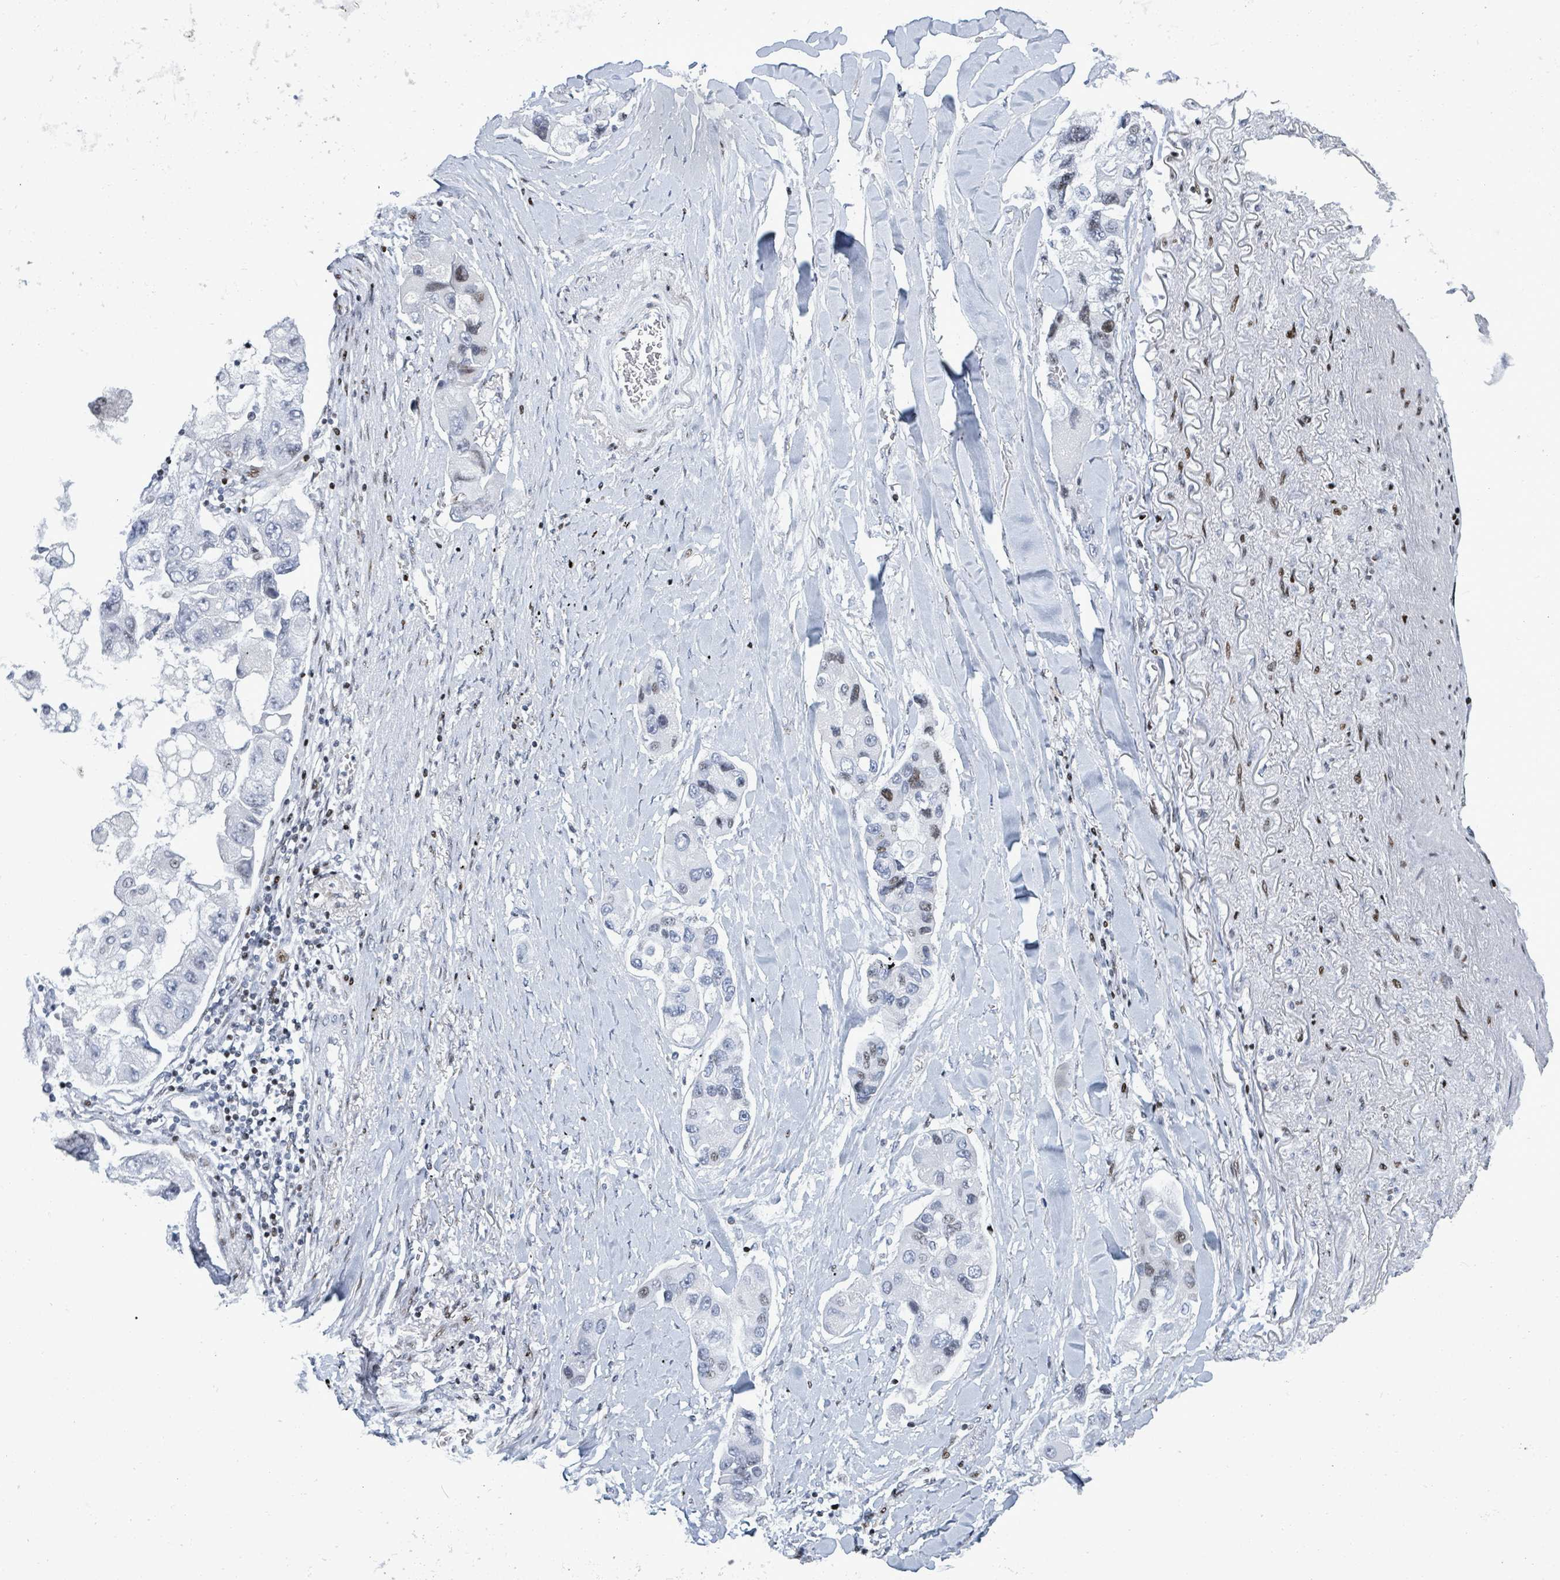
{"staining": {"intensity": "weak", "quantity": "<25%", "location": "nuclear"}, "tissue": "lung cancer", "cell_type": "Tumor cells", "image_type": "cancer", "snomed": [{"axis": "morphology", "description": "Adenocarcinoma, NOS"}, {"axis": "topography", "description": "Lung"}], "caption": "IHC histopathology image of neoplastic tissue: human adenocarcinoma (lung) stained with DAB (3,3'-diaminobenzidine) reveals no significant protein expression in tumor cells. (Brightfield microscopy of DAB (3,3'-diaminobenzidine) IHC at high magnification).", "gene": "MALL", "patient": {"sex": "female", "age": 54}}